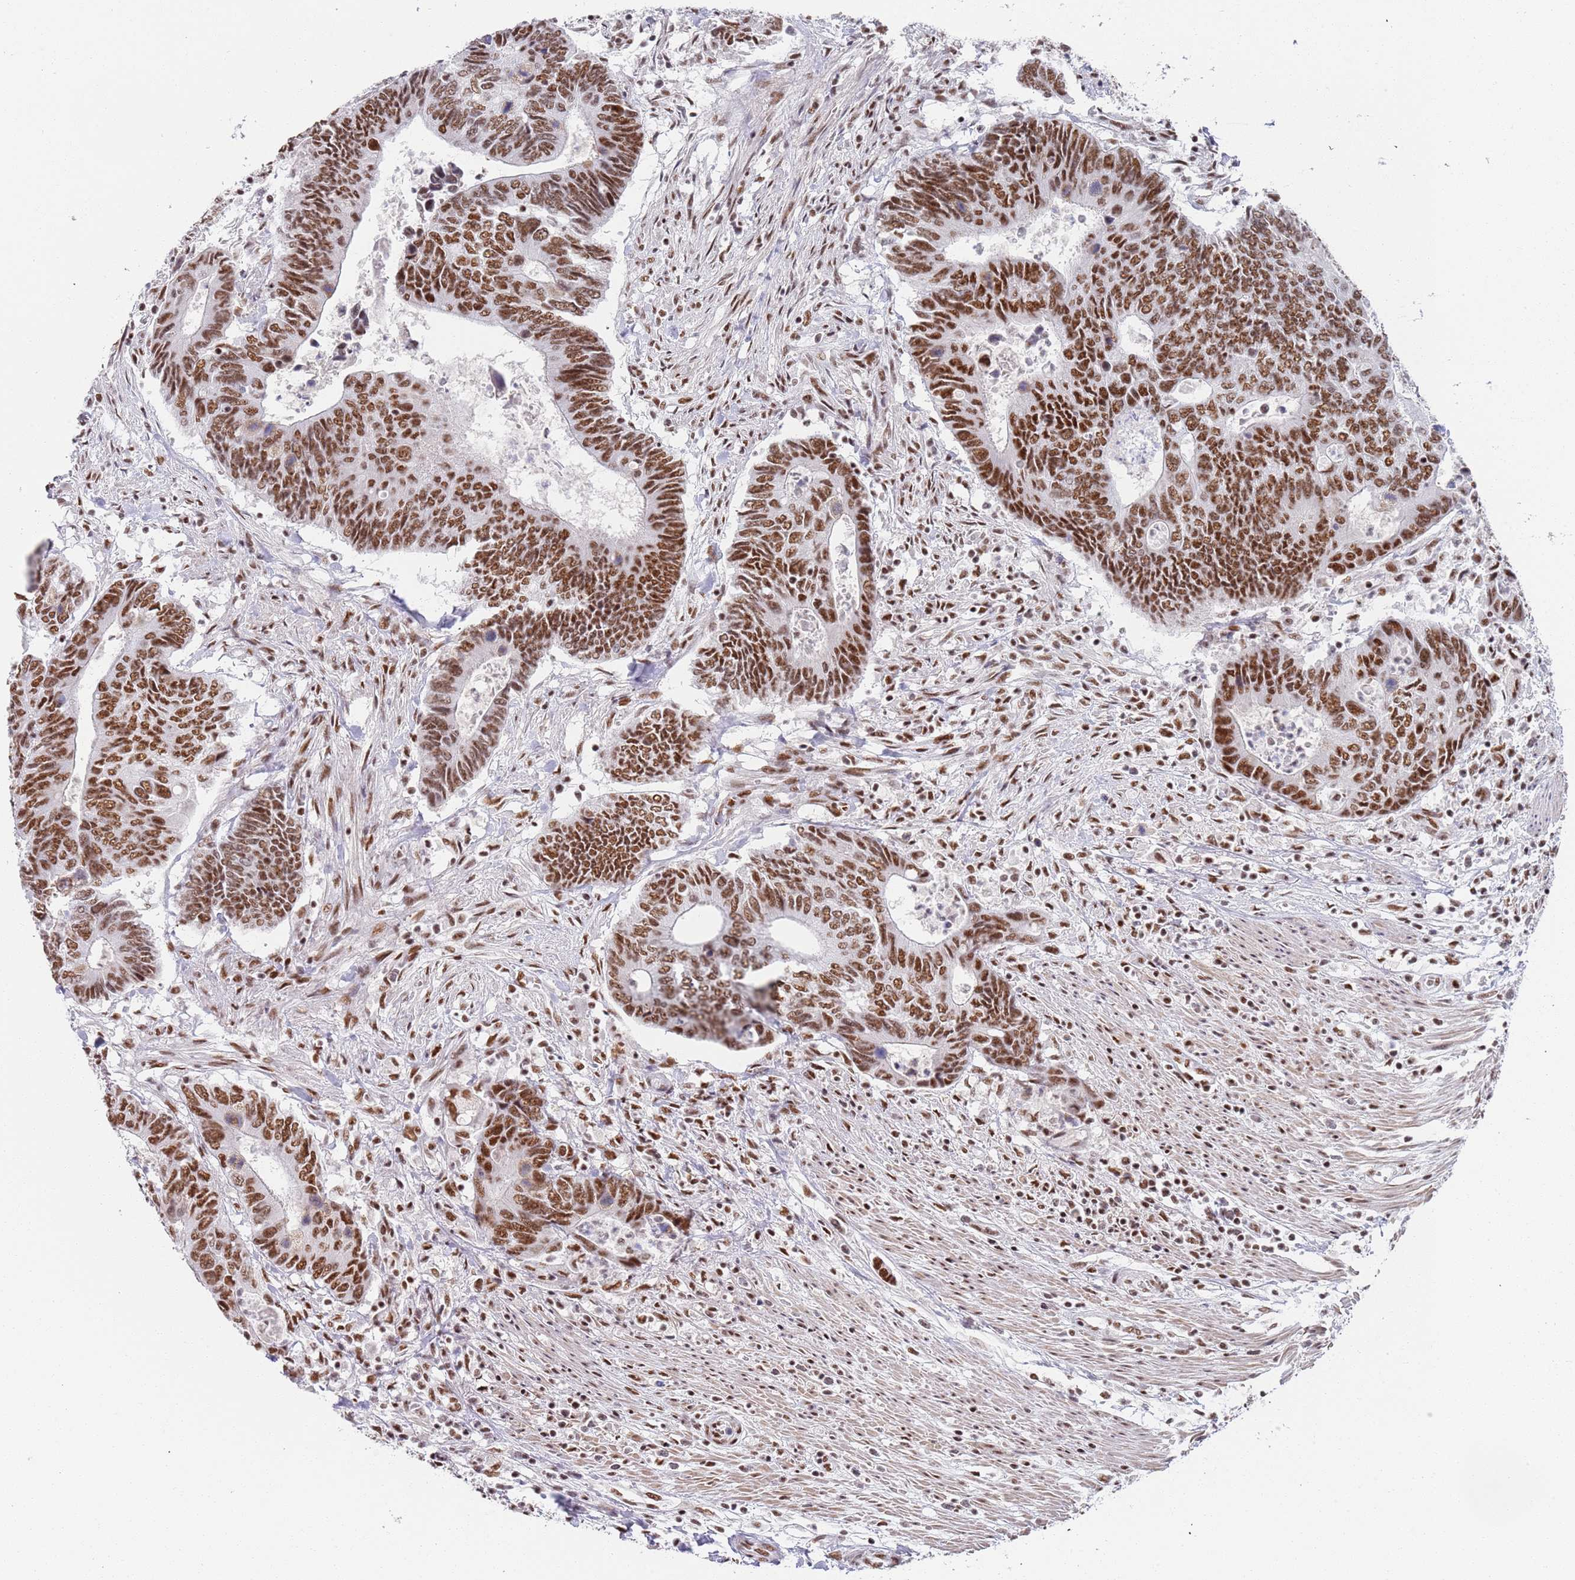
{"staining": {"intensity": "strong", "quantity": ">75%", "location": "nuclear"}, "tissue": "colorectal cancer", "cell_type": "Tumor cells", "image_type": "cancer", "snomed": [{"axis": "morphology", "description": "Adenocarcinoma, NOS"}, {"axis": "topography", "description": "Colon"}], "caption": "Immunohistochemical staining of human colorectal cancer reveals strong nuclear protein expression in approximately >75% of tumor cells.", "gene": "AKAP8L", "patient": {"sex": "male", "age": 87}}